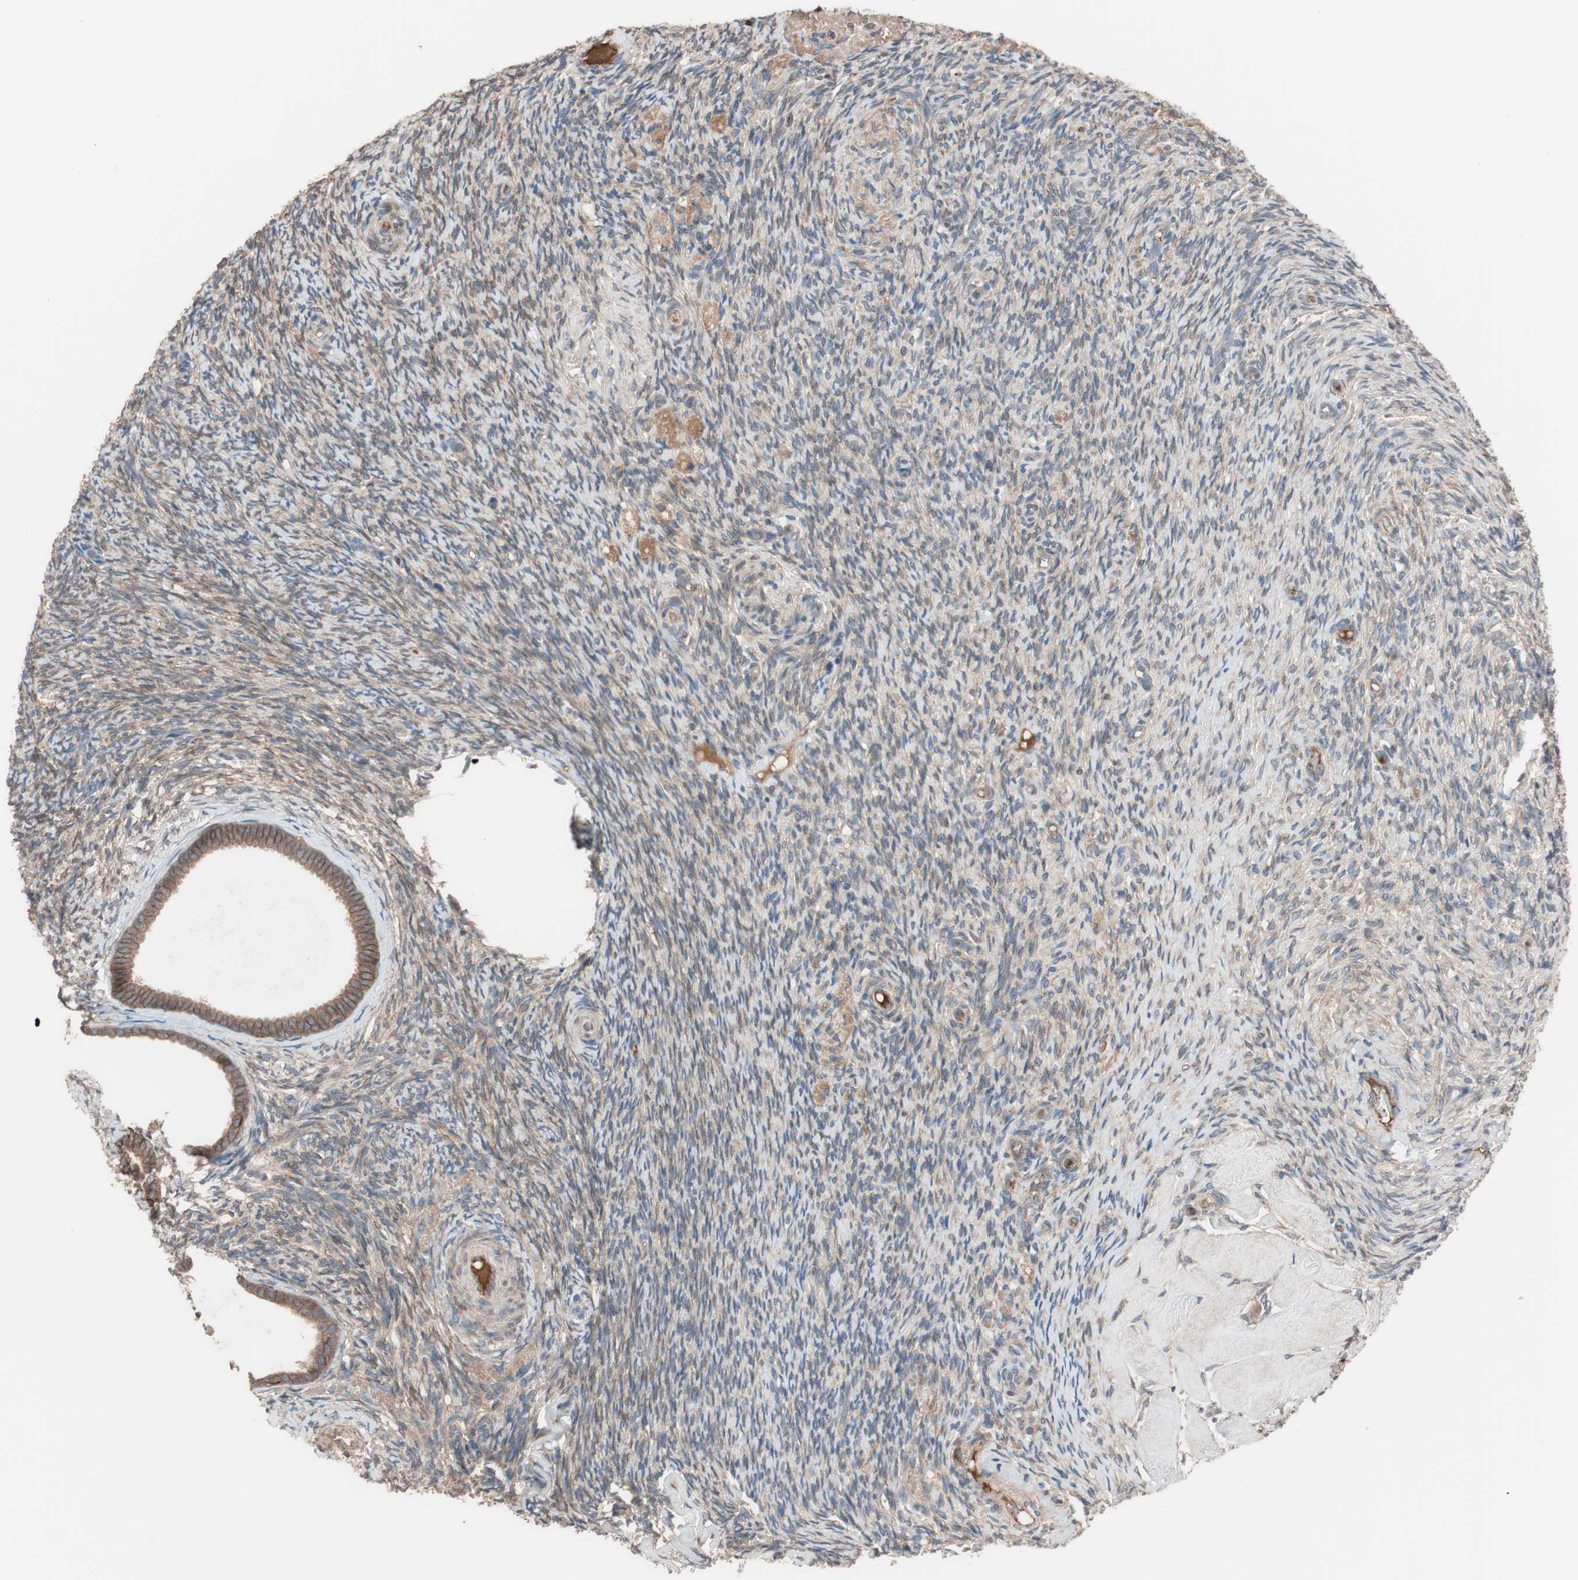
{"staining": {"intensity": "moderate", "quantity": ">75%", "location": "cytoplasmic/membranous"}, "tissue": "ovary", "cell_type": "Ovarian stroma cells", "image_type": "normal", "snomed": [{"axis": "morphology", "description": "Normal tissue, NOS"}, {"axis": "topography", "description": "Ovary"}], "caption": "The micrograph displays staining of unremarkable ovary, revealing moderate cytoplasmic/membranous protein positivity (brown color) within ovarian stroma cells.", "gene": "SDC4", "patient": {"sex": "female", "age": 60}}